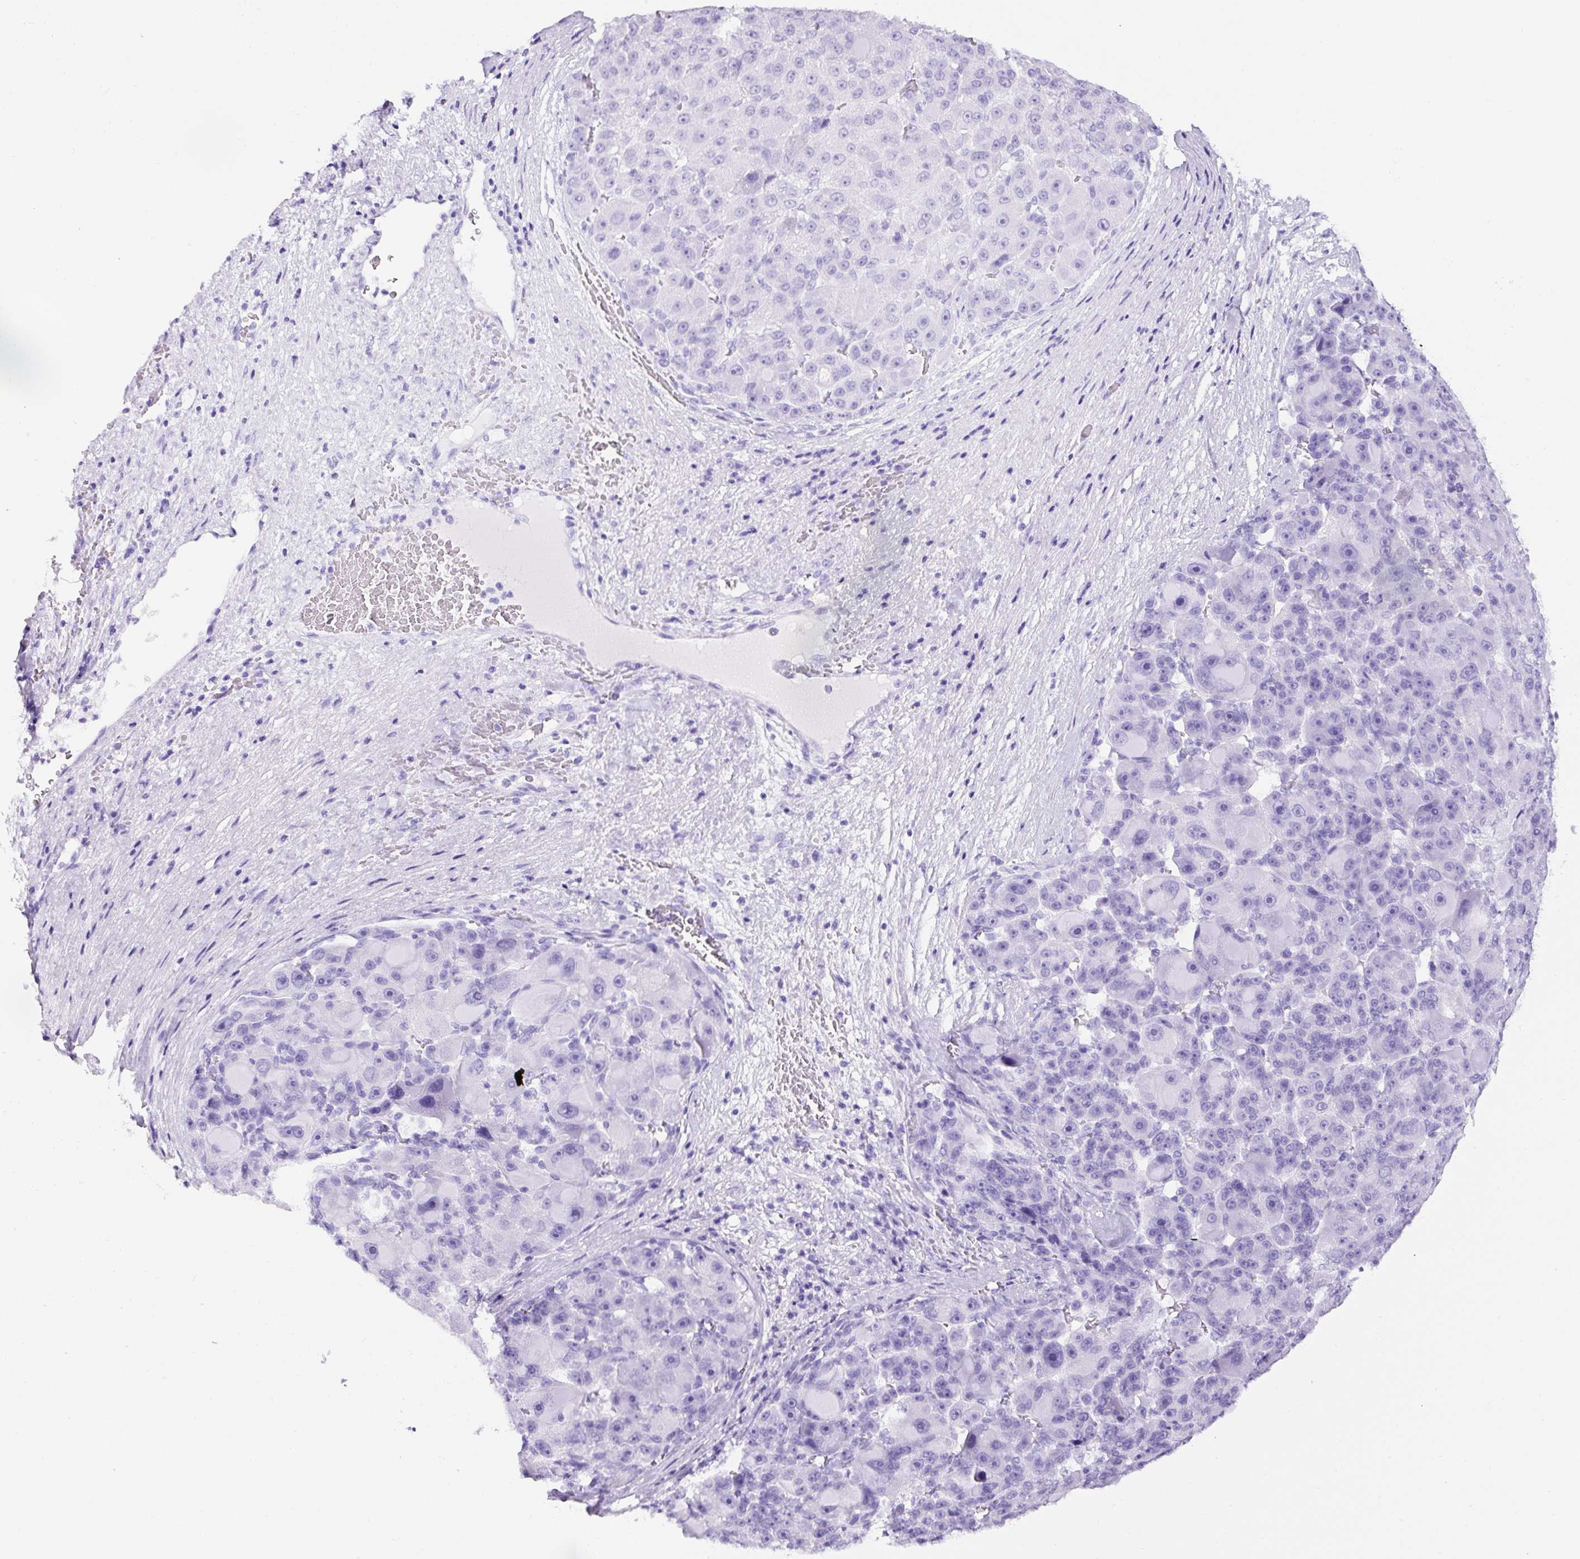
{"staining": {"intensity": "negative", "quantity": "none", "location": "none"}, "tissue": "liver cancer", "cell_type": "Tumor cells", "image_type": "cancer", "snomed": [{"axis": "morphology", "description": "Carcinoma, Hepatocellular, NOS"}, {"axis": "topography", "description": "Liver"}], "caption": "High power microscopy histopathology image of an IHC photomicrograph of hepatocellular carcinoma (liver), revealing no significant staining in tumor cells. (DAB (3,3'-diaminobenzidine) immunohistochemistry with hematoxylin counter stain).", "gene": "TMEM200B", "patient": {"sex": "male", "age": 76}}